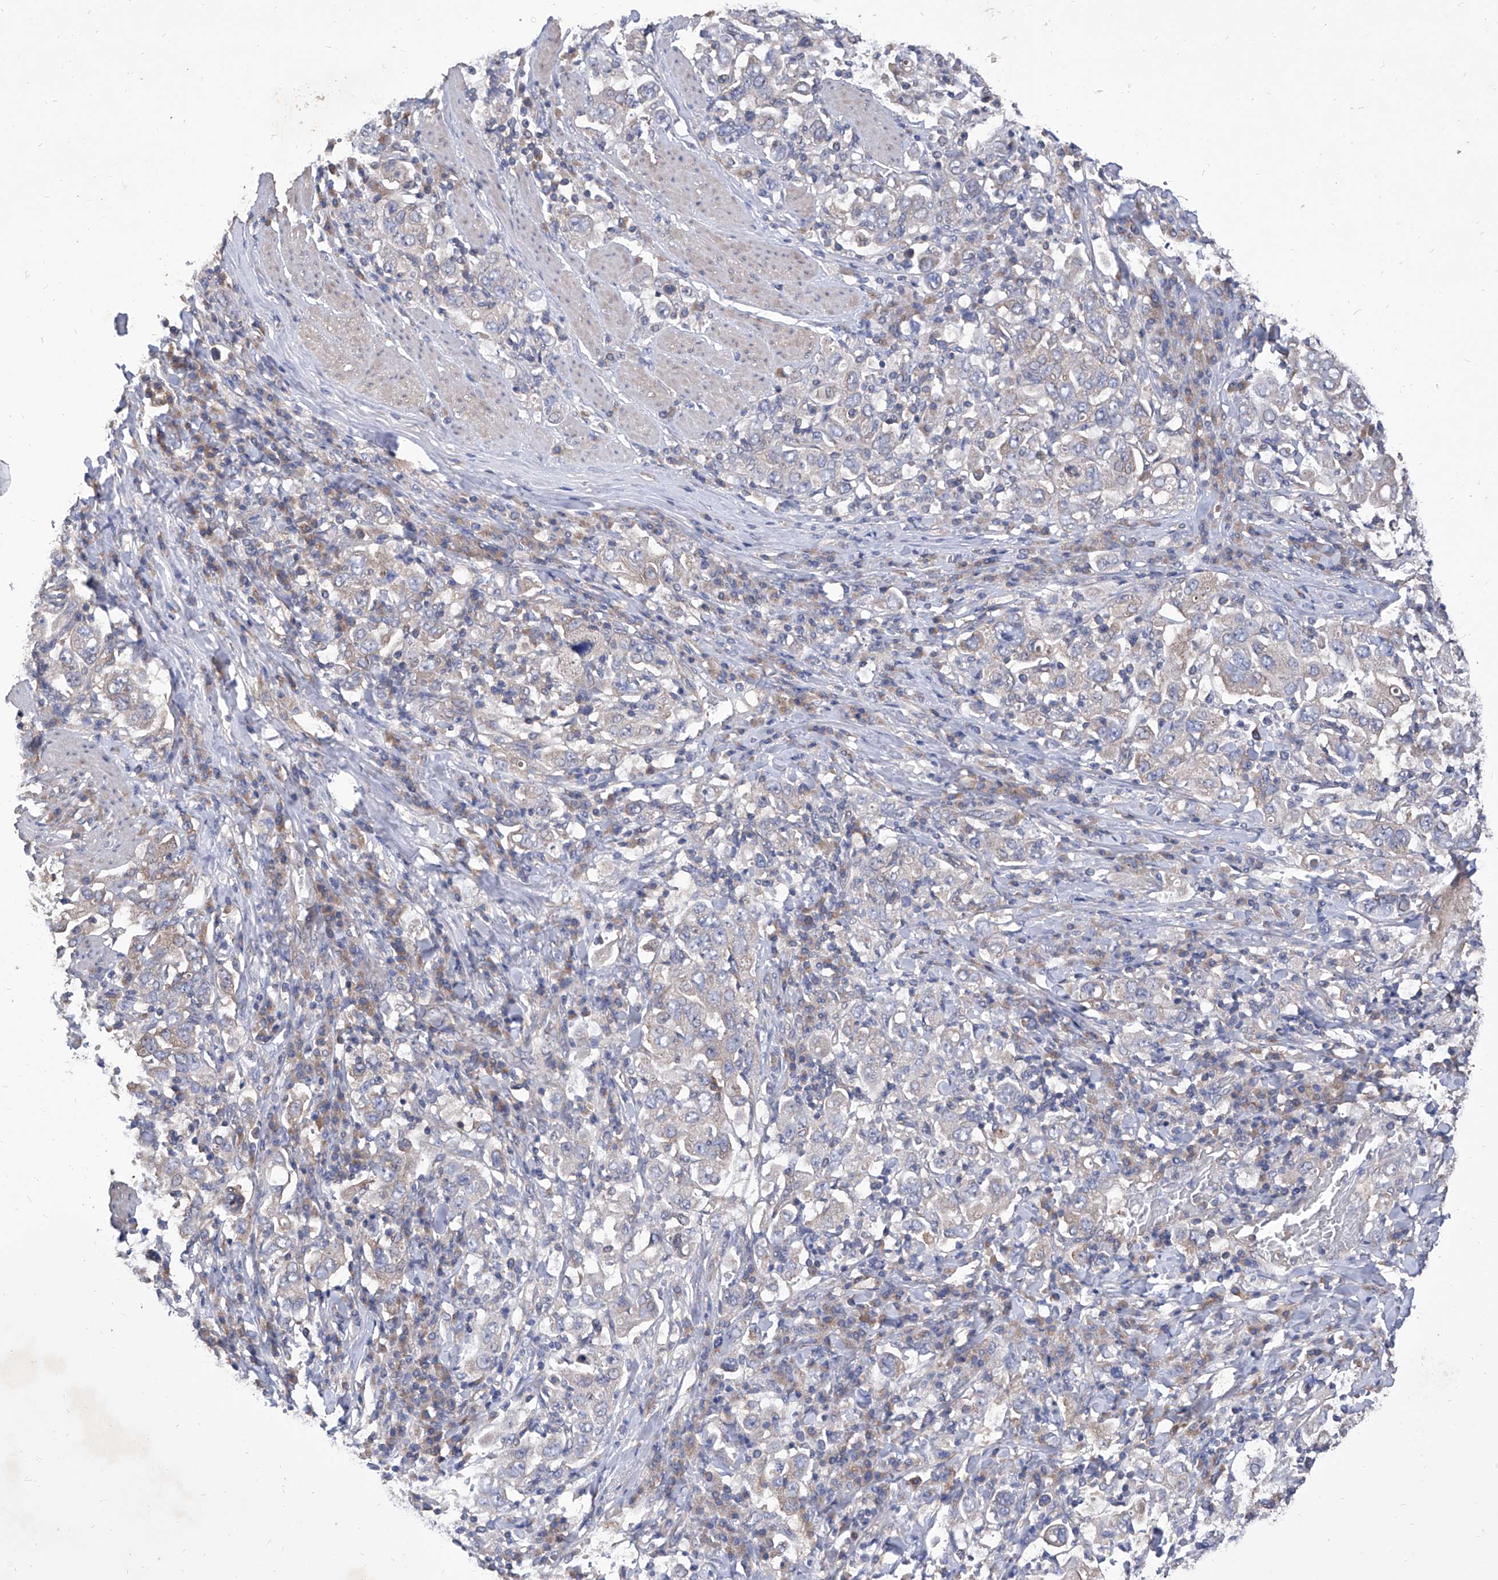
{"staining": {"intensity": "weak", "quantity": "<25%", "location": "cytoplasmic/membranous"}, "tissue": "stomach cancer", "cell_type": "Tumor cells", "image_type": "cancer", "snomed": [{"axis": "morphology", "description": "Adenocarcinoma, NOS"}, {"axis": "topography", "description": "Stomach, upper"}], "caption": "A photomicrograph of human stomach cancer (adenocarcinoma) is negative for staining in tumor cells.", "gene": "TJAP1", "patient": {"sex": "male", "age": 62}}